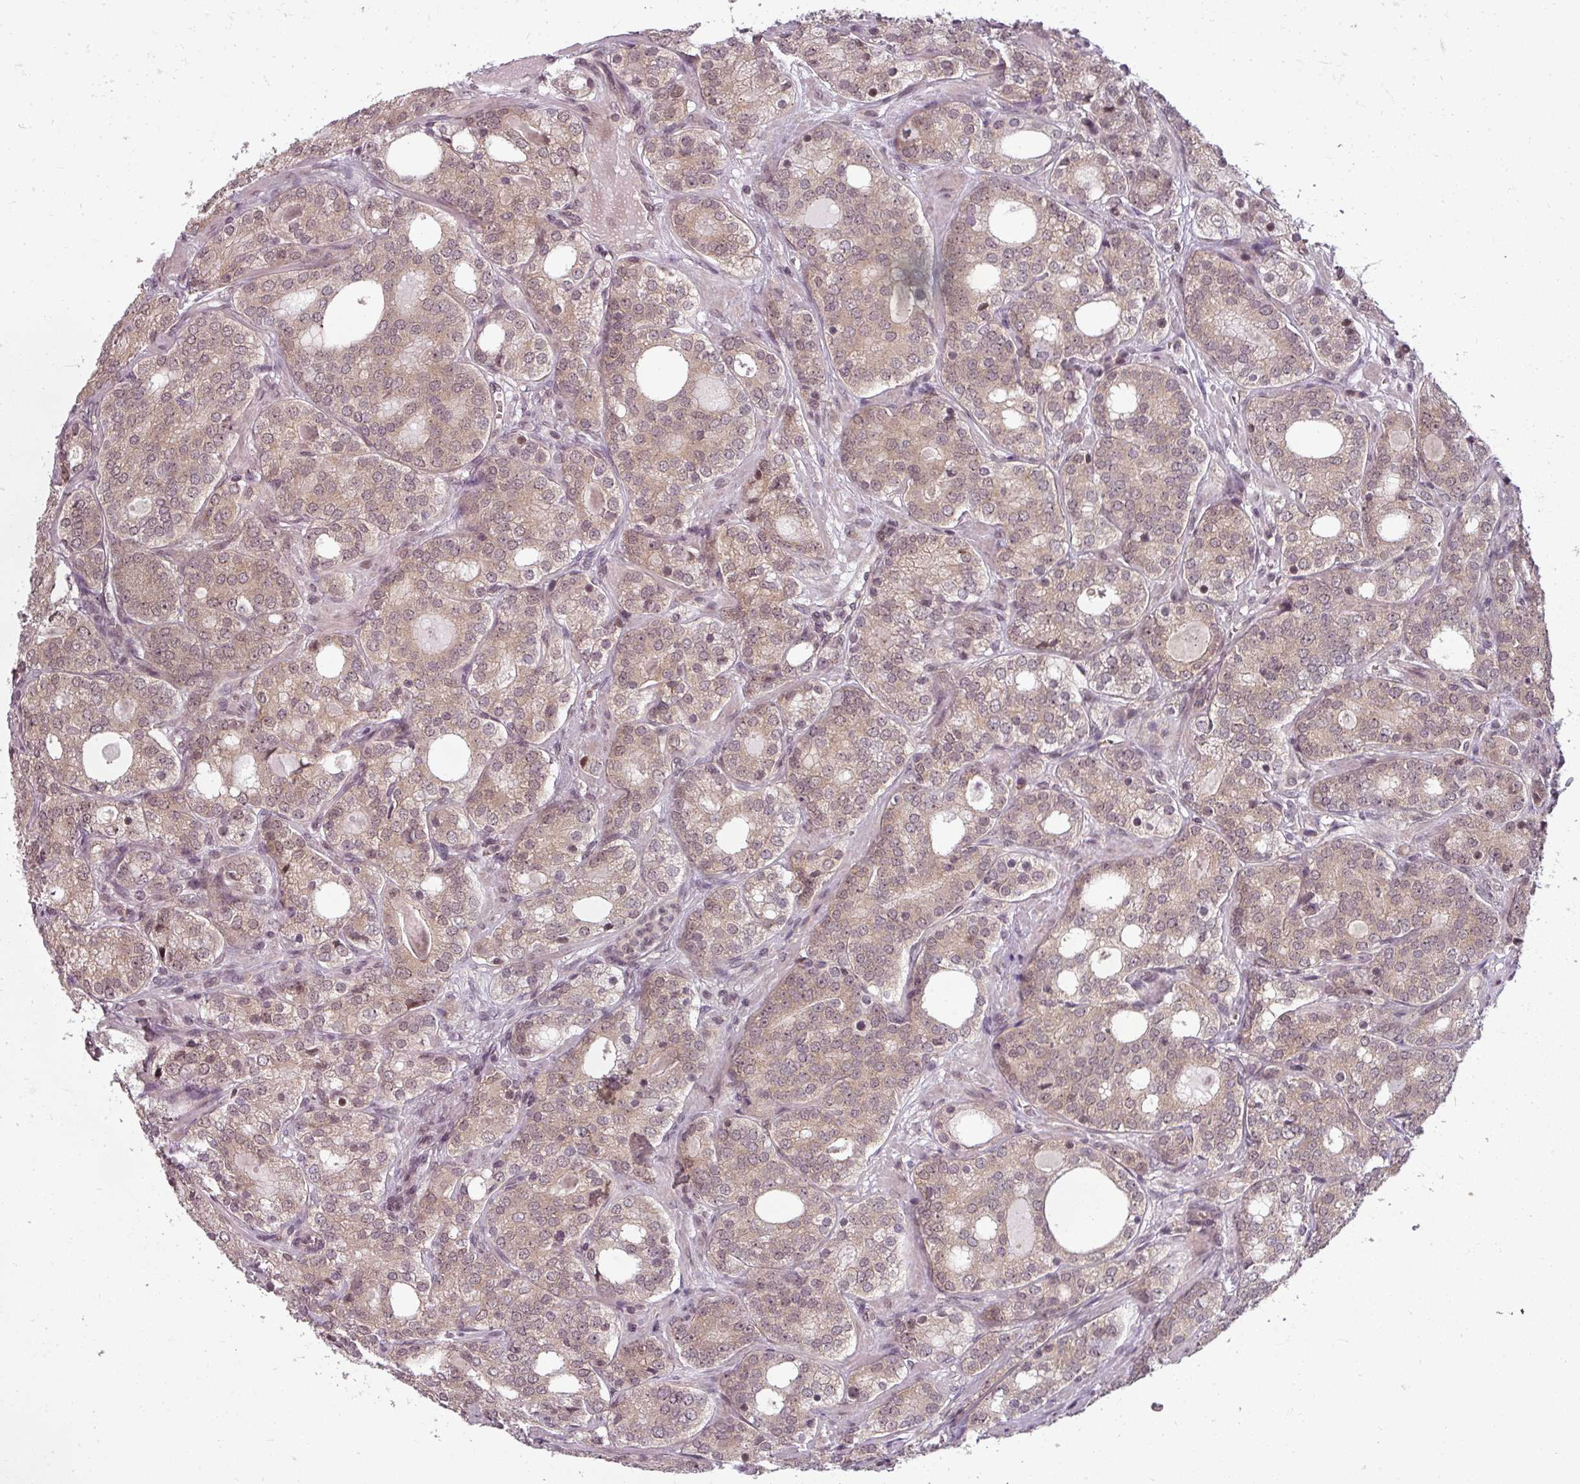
{"staining": {"intensity": "weak", "quantity": ">75%", "location": "cytoplasmic/membranous"}, "tissue": "prostate cancer", "cell_type": "Tumor cells", "image_type": "cancer", "snomed": [{"axis": "morphology", "description": "Adenocarcinoma, High grade"}, {"axis": "topography", "description": "Prostate"}], "caption": "Immunohistochemical staining of human prostate cancer exhibits weak cytoplasmic/membranous protein staining in approximately >75% of tumor cells.", "gene": "CLIC1", "patient": {"sex": "male", "age": 64}}